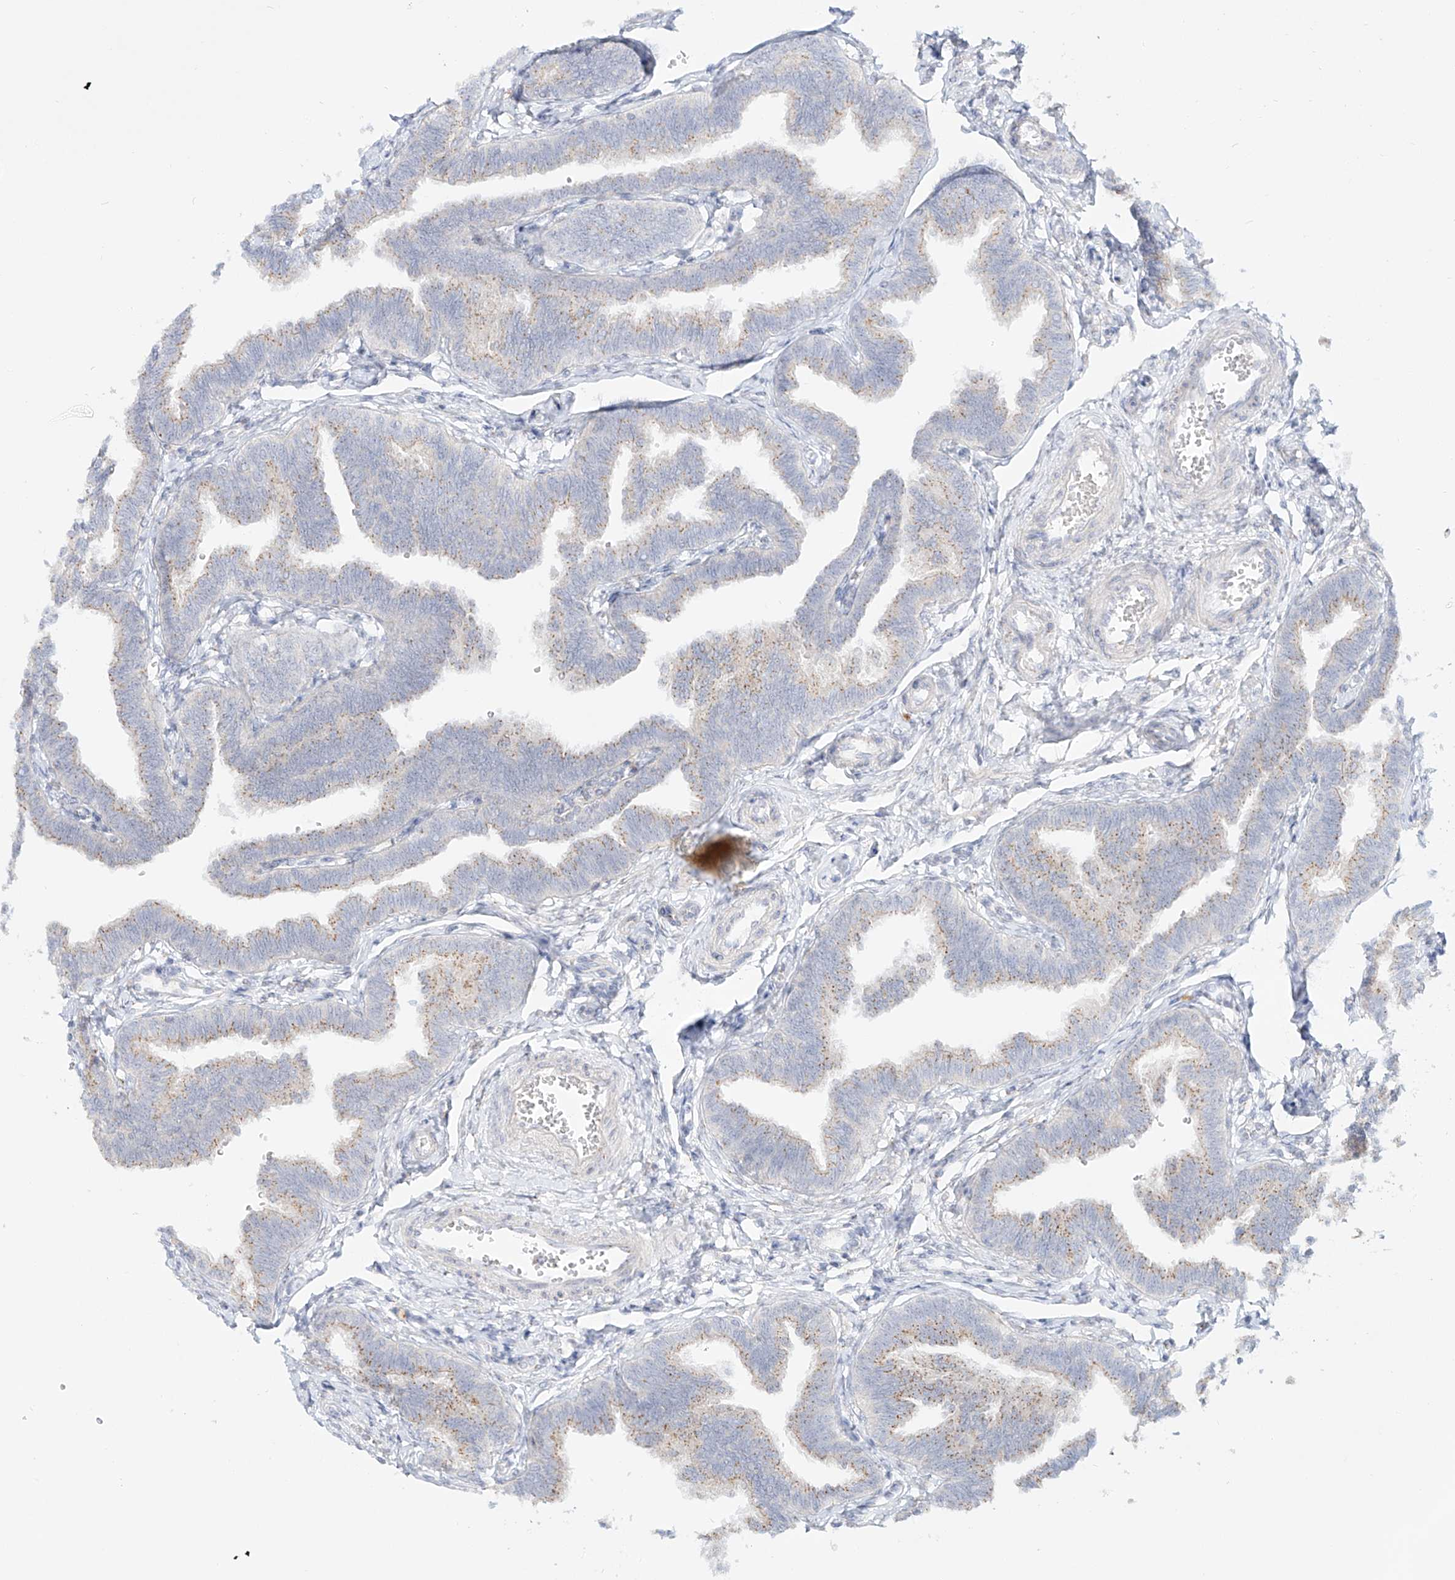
{"staining": {"intensity": "moderate", "quantity": ">75%", "location": "cytoplasmic/membranous"}, "tissue": "fallopian tube", "cell_type": "Glandular cells", "image_type": "normal", "snomed": [{"axis": "morphology", "description": "Normal tissue, NOS"}, {"axis": "topography", "description": "Fallopian tube"}, {"axis": "topography", "description": "Ovary"}], "caption": "A medium amount of moderate cytoplasmic/membranous staining is appreciated in approximately >75% of glandular cells in normal fallopian tube. The protein of interest is shown in brown color, while the nuclei are stained blue.", "gene": "BSDC1", "patient": {"sex": "female", "age": 23}}